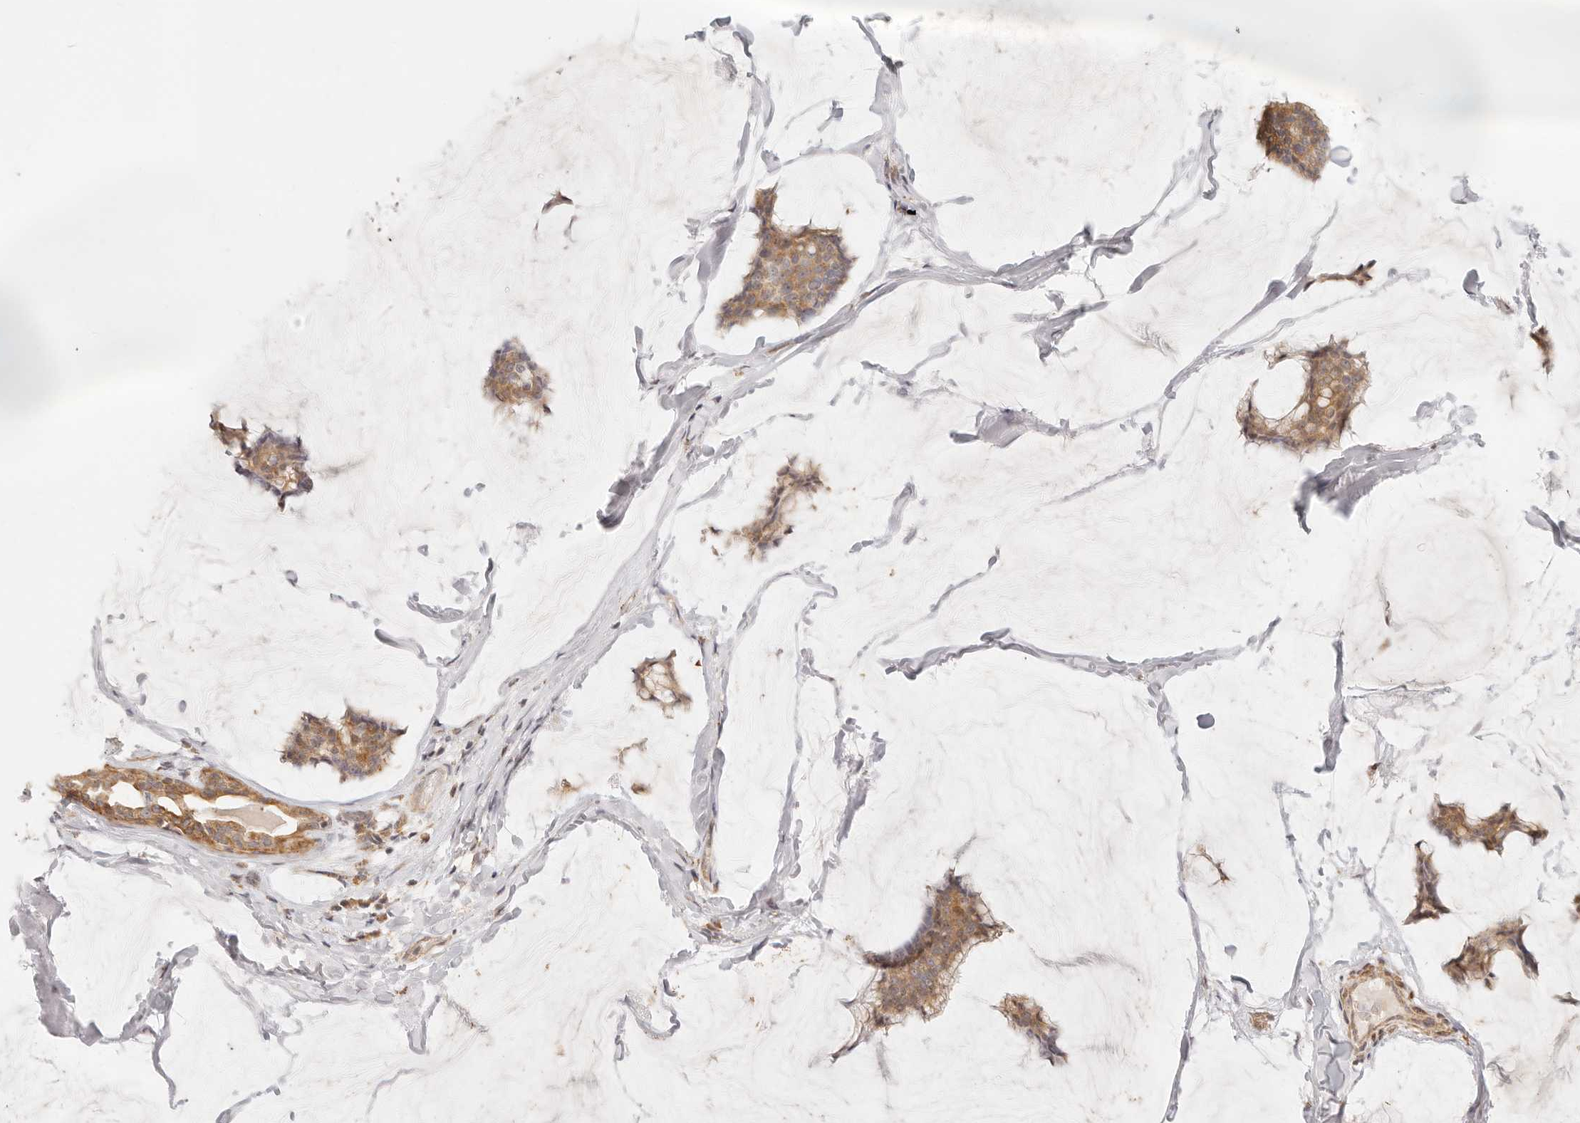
{"staining": {"intensity": "moderate", "quantity": ">75%", "location": "cytoplasmic/membranous"}, "tissue": "breast cancer", "cell_type": "Tumor cells", "image_type": "cancer", "snomed": [{"axis": "morphology", "description": "Duct carcinoma"}, {"axis": "topography", "description": "Breast"}], "caption": "Human breast cancer stained with a brown dye shows moderate cytoplasmic/membranous positive positivity in approximately >75% of tumor cells.", "gene": "PTPN22", "patient": {"sex": "female", "age": 93}}